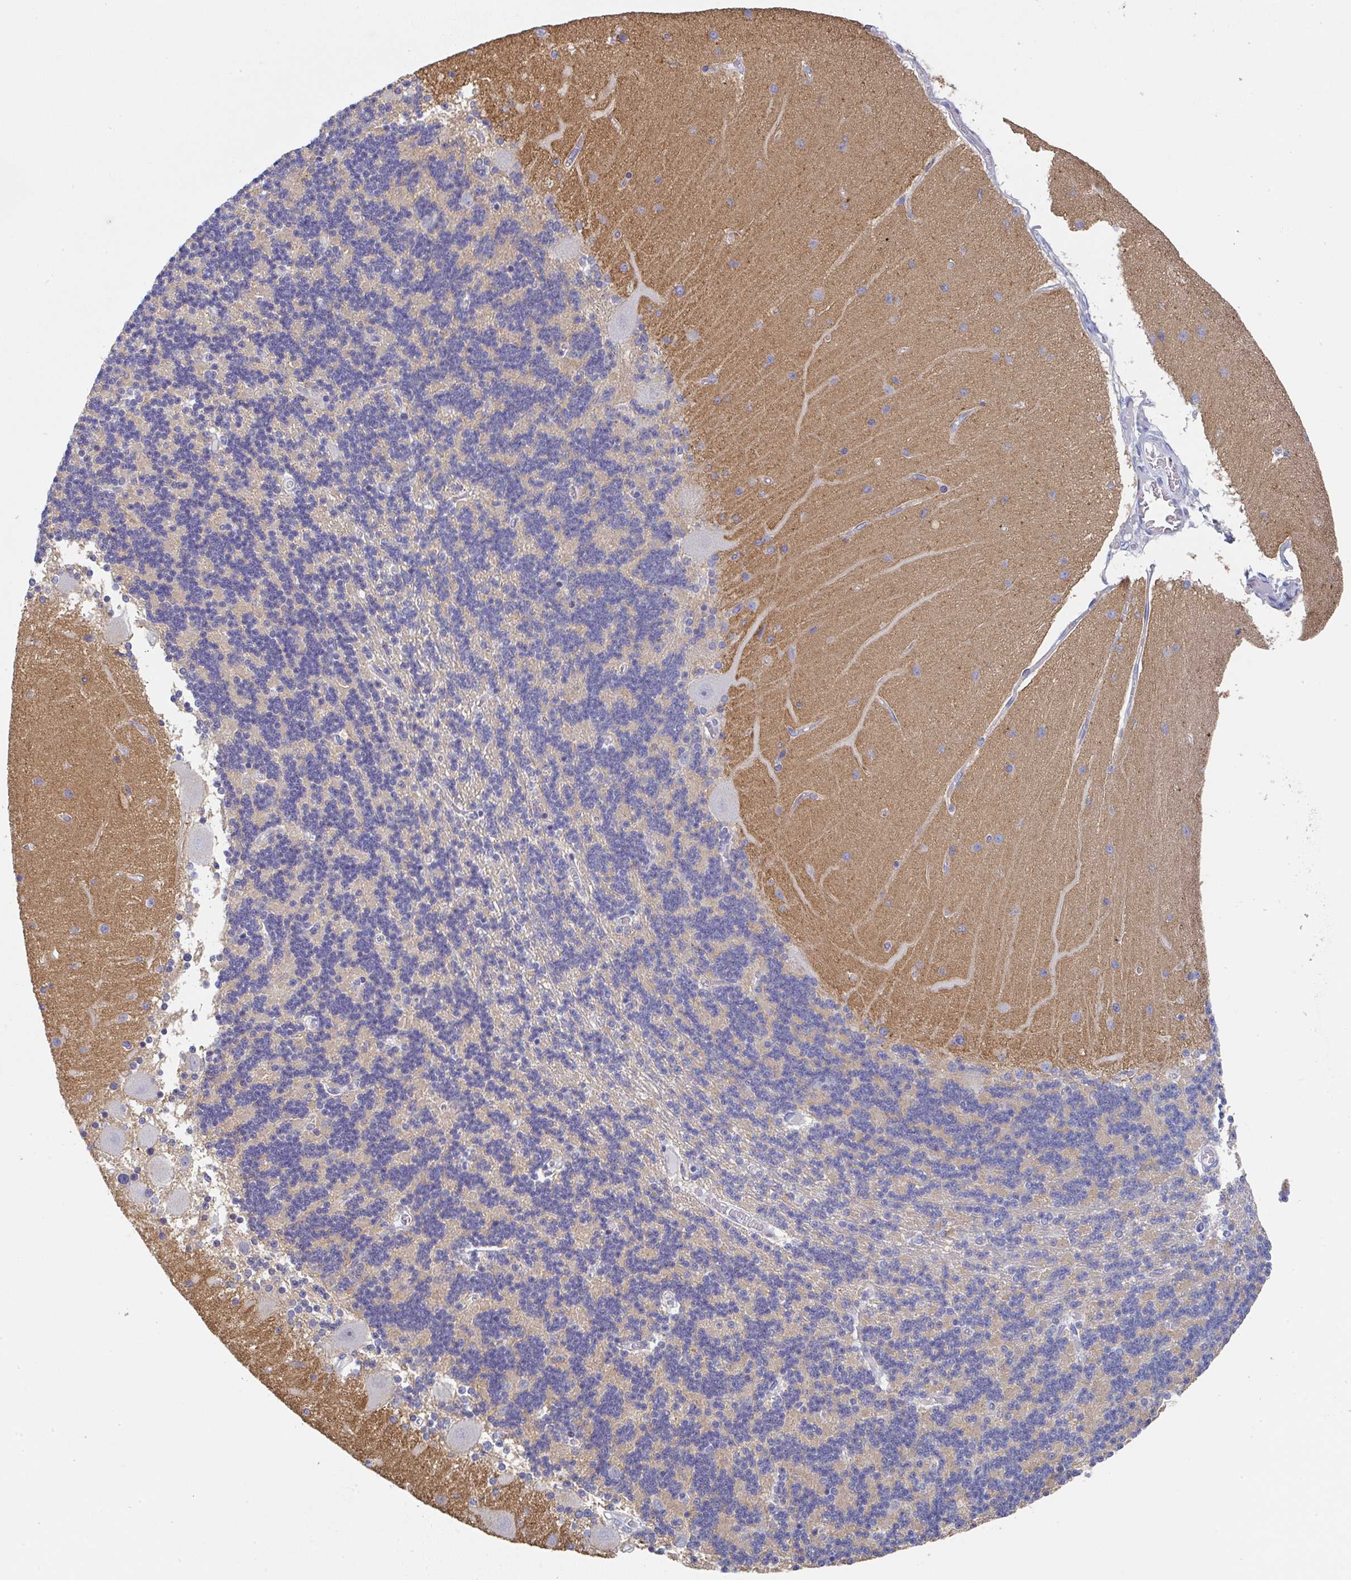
{"staining": {"intensity": "weak", "quantity": "25%-75%", "location": "cytoplasmic/membranous"}, "tissue": "cerebellum", "cell_type": "Cells in granular layer", "image_type": "normal", "snomed": [{"axis": "morphology", "description": "Normal tissue, NOS"}, {"axis": "topography", "description": "Cerebellum"}], "caption": "Cerebellum stained with immunohistochemistry (IHC) reveals weak cytoplasmic/membranous positivity in about 25%-75% of cells in granular layer.", "gene": "TNFRSF8", "patient": {"sex": "female", "age": 54}}